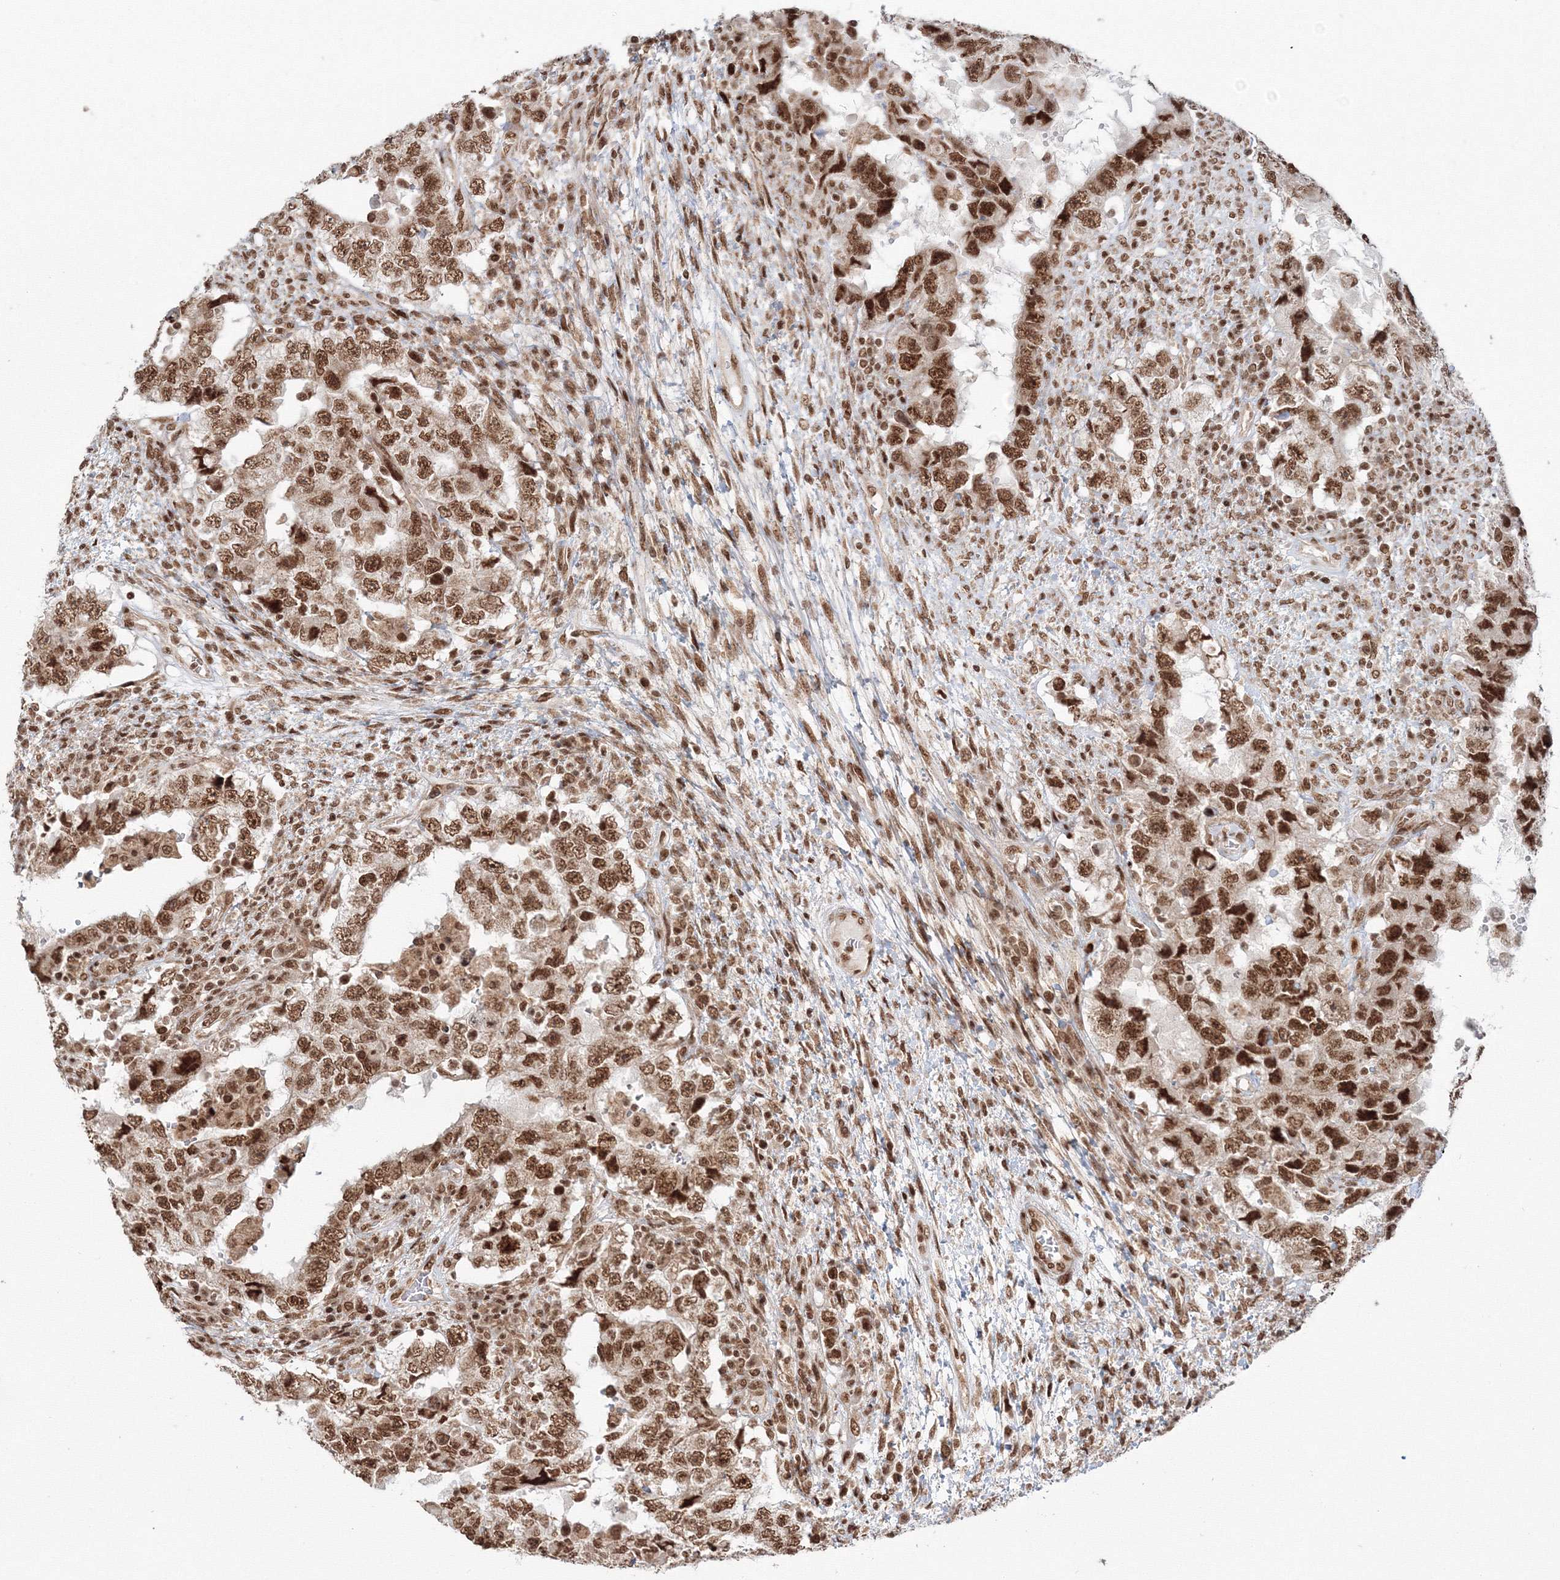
{"staining": {"intensity": "strong", "quantity": ">75%", "location": "nuclear"}, "tissue": "testis cancer", "cell_type": "Tumor cells", "image_type": "cancer", "snomed": [{"axis": "morphology", "description": "Carcinoma, Embryonal, NOS"}, {"axis": "topography", "description": "Testis"}], "caption": "Human testis cancer (embryonal carcinoma) stained with a protein marker reveals strong staining in tumor cells.", "gene": "KIF20A", "patient": {"sex": "male", "age": 26}}